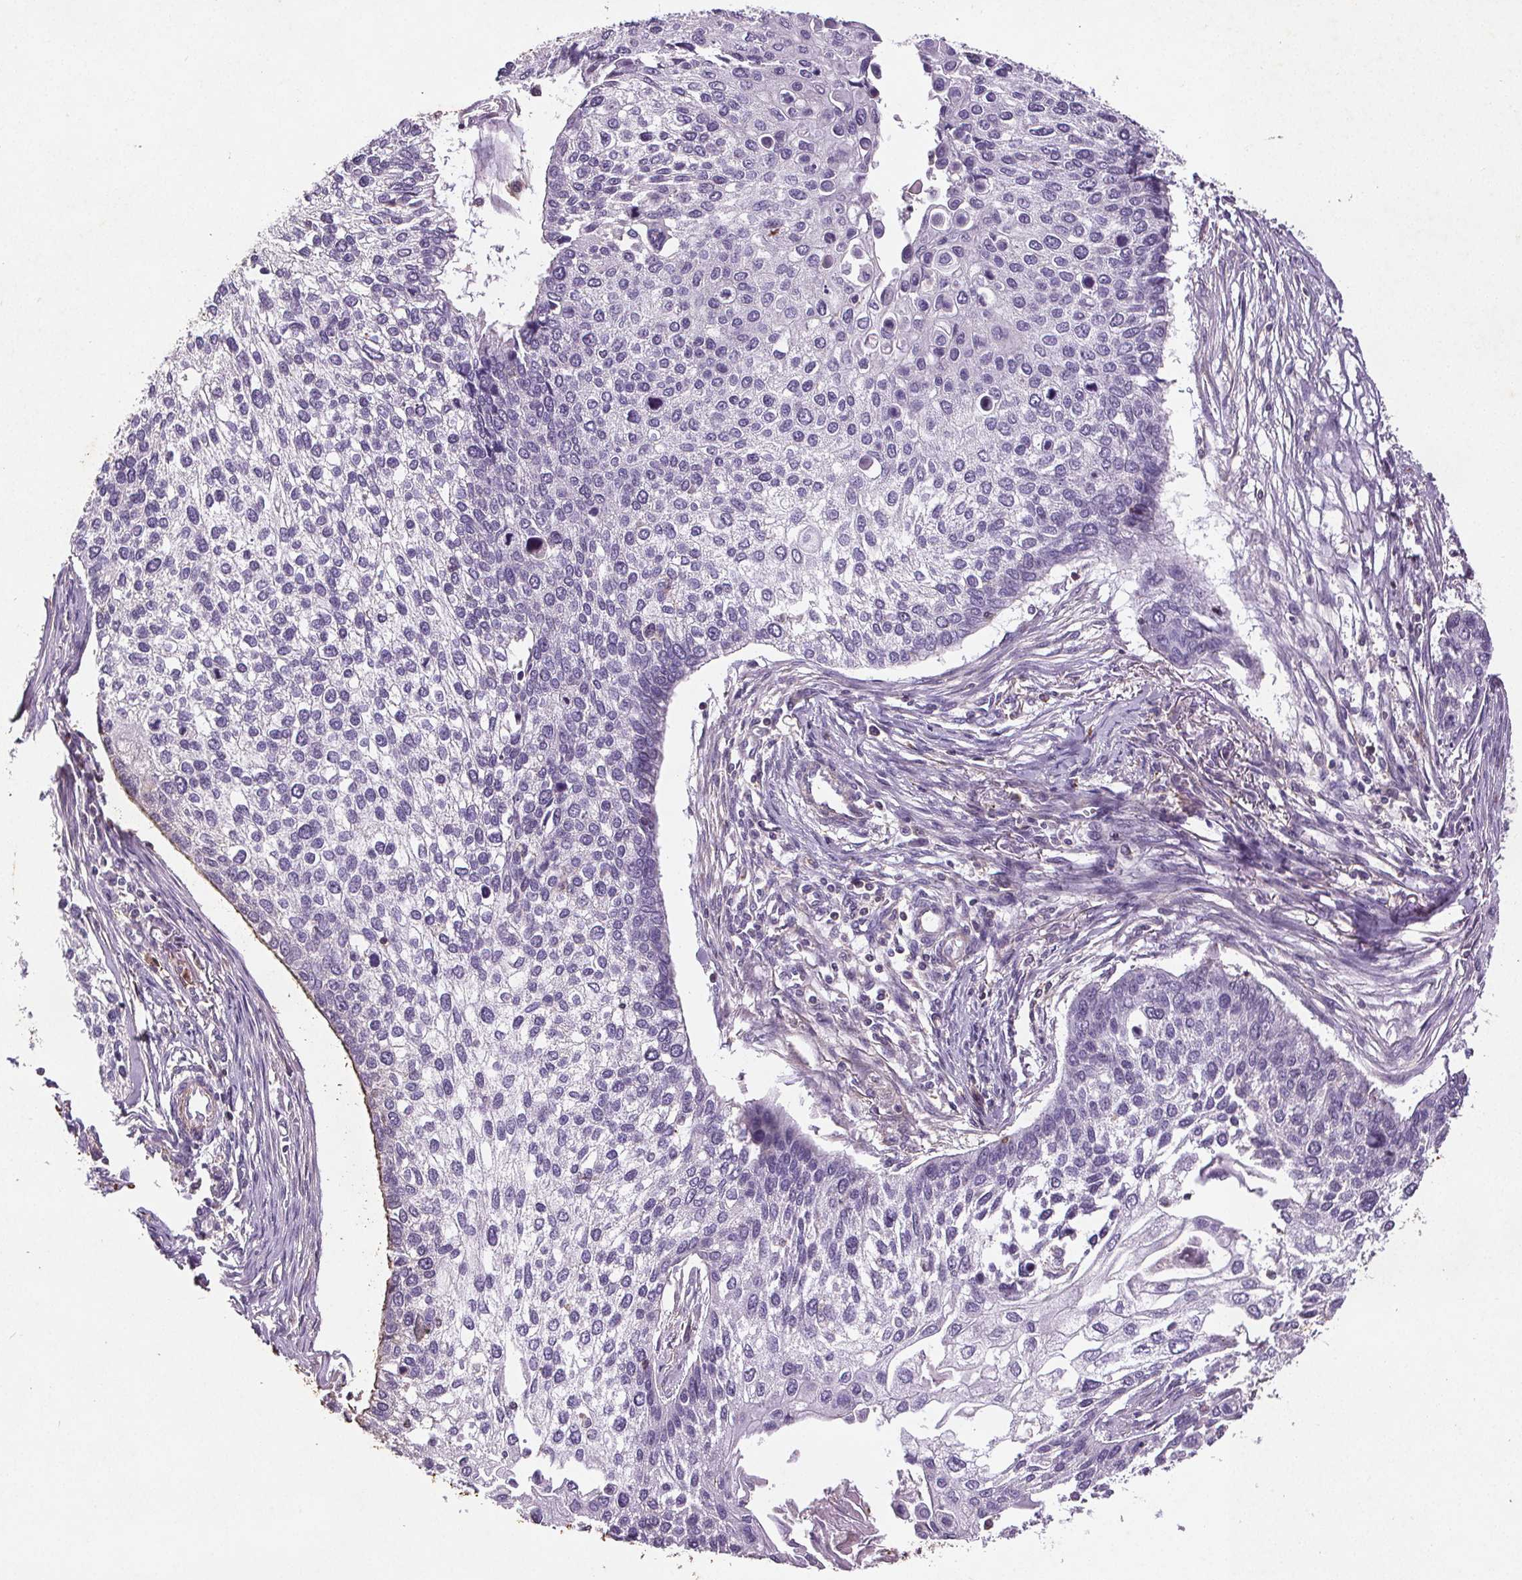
{"staining": {"intensity": "negative", "quantity": "none", "location": "none"}, "tissue": "lung cancer", "cell_type": "Tumor cells", "image_type": "cancer", "snomed": [{"axis": "morphology", "description": "Squamous cell carcinoma, NOS"}, {"axis": "morphology", "description": "Squamous cell carcinoma, metastatic, NOS"}, {"axis": "topography", "description": "Lung"}], "caption": "IHC photomicrograph of lung cancer stained for a protein (brown), which displays no positivity in tumor cells.", "gene": "C19orf84", "patient": {"sex": "male", "age": 63}}